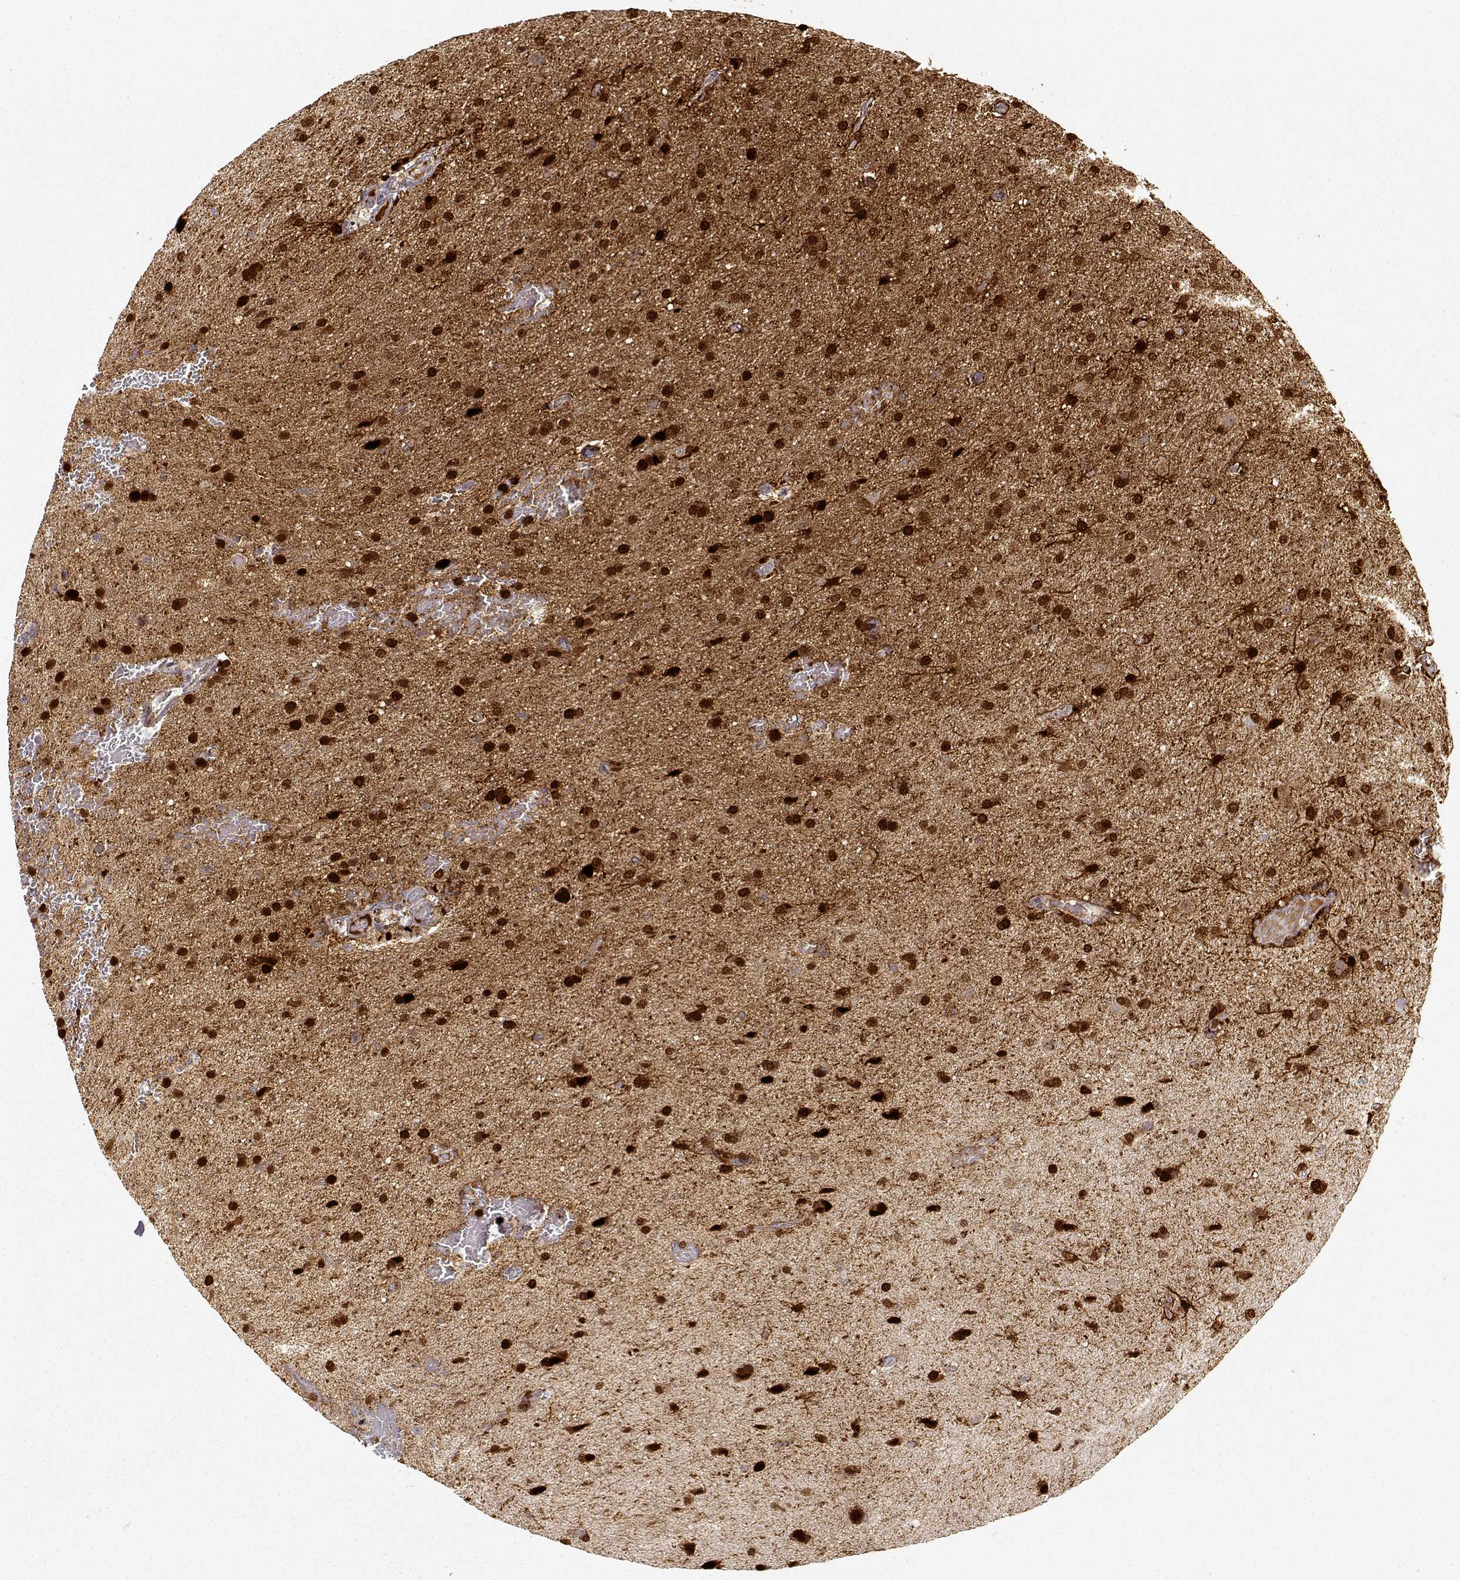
{"staining": {"intensity": "strong", "quantity": ">75%", "location": "nuclear"}, "tissue": "glioma", "cell_type": "Tumor cells", "image_type": "cancer", "snomed": [{"axis": "morphology", "description": "Glioma, malignant, High grade"}, {"axis": "topography", "description": "Brain"}], "caption": "Protein expression by immunohistochemistry demonstrates strong nuclear positivity in approximately >75% of tumor cells in glioma.", "gene": "S100B", "patient": {"sex": "male", "age": 68}}